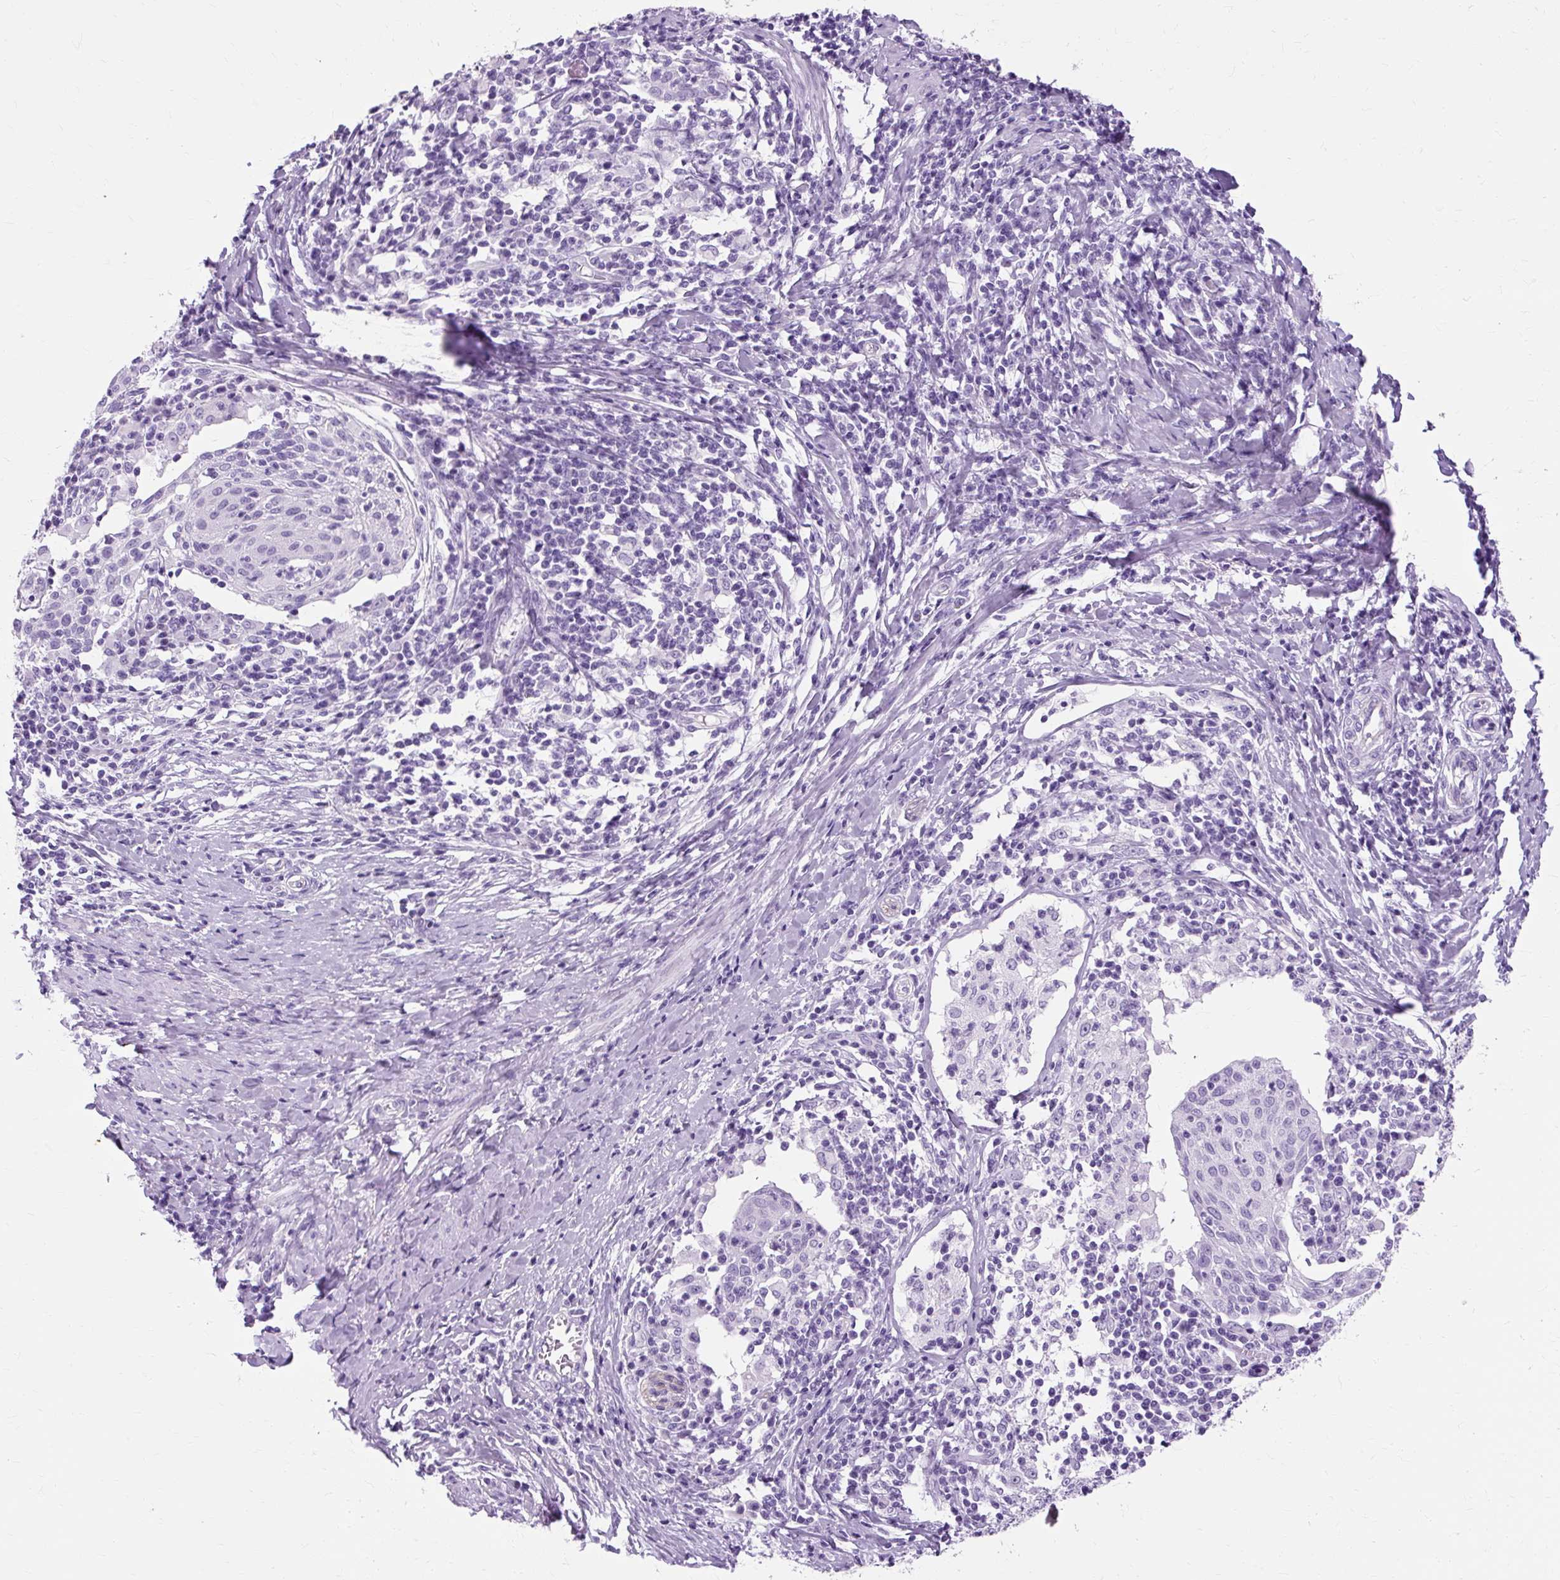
{"staining": {"intensity": "negative", "quantity": "none", "location": "none"}, "tissue": "cervical cancer", "cell_type": "Tumor cells", "image_type": "cancer", "snomed": [{"axis": "morphology", "description": "Squamous cell carcinoma, NOS"}, {"axis": "topography", "description": "Cervix"}], "caption": "Immunohistochemistry (IHC) photomicrograph of cervical cancer (squamous cell carcinoma) stained for a protein (brown), which demonstrates no staining in tumor cells. The staining is performed using DAB (3,3'-diaminobenzidine) brown chromogen with nuclei counter-stained in using hematoxylin.", "gene": "TMEM89", "patient": {"sex": "female", "age": 52}}